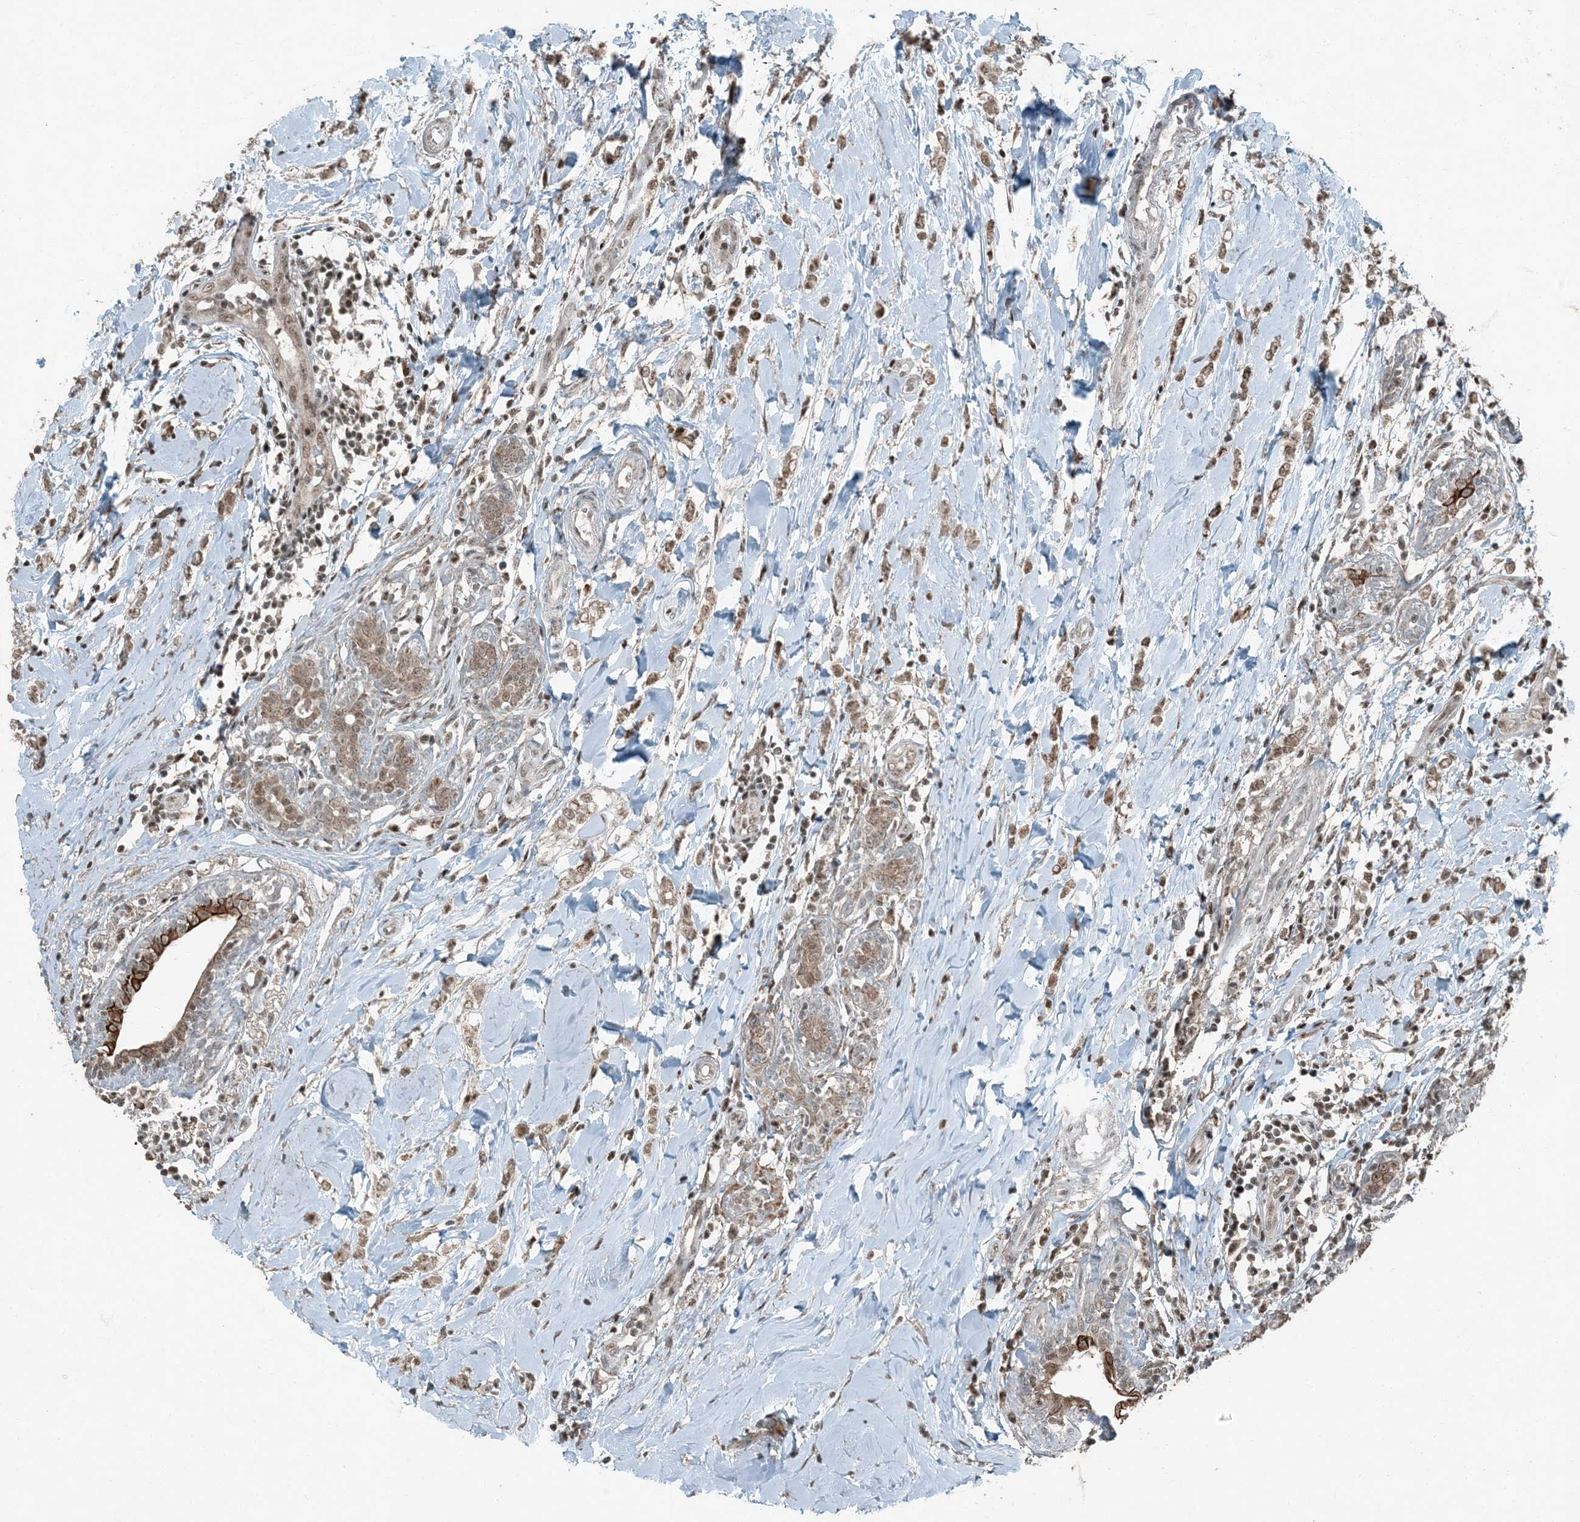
{"staining": {"intensity": "weak", "quantity": ">75%", "location": "nuclear"}, "tissue": "breast cancer", "cell_type": "Tumor cells", "image_type": "cancer", "snomed": [{"axis": "morphology", "description": "Normal tissue, NOS"}, {"axis": "morphology", "description": "Lobular carcinoma"}, {"axis": "topography", "description": "Breast"}], "caption": "Tumor cells show low levels of weak nuclear positivity in approximately >75% of cells in breast cancer (lobular carcinoma).", "gene": "TADA2B", "patient": {"sex": "female", "age": 47}}